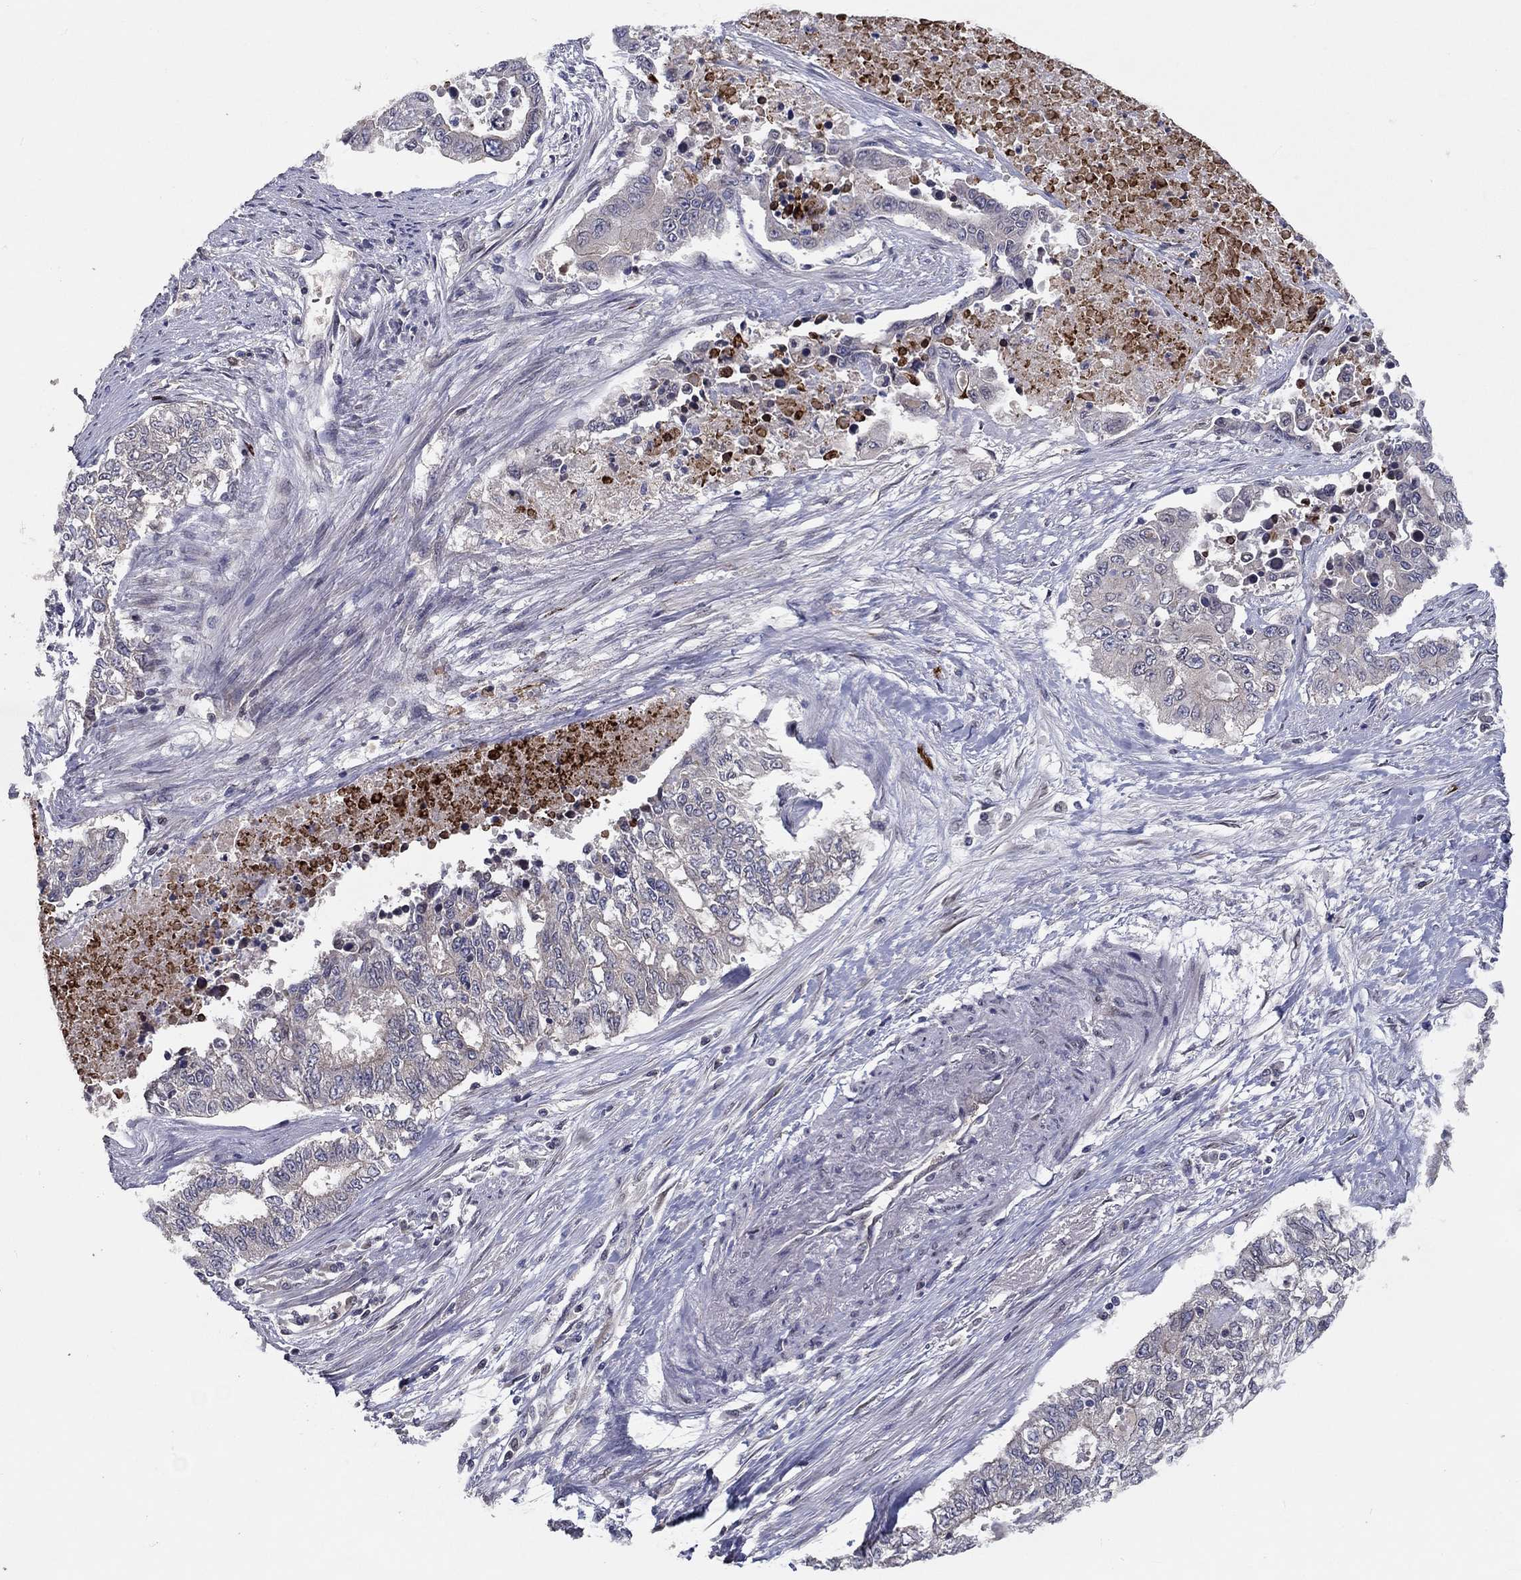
{"staining": {"intensity": "moderate", "quantity": "<25%", "location": "cytoplasmic/membranous"}, "tissue": "endometrial cancer", "cell_type": "Tumor cells", "image_type": "cancer", "snomed": [{"axis": "morphology", "description": "Adenocarcinoma, NOS"}, {"axis": "topography", "description": "Uterus"}], "caption": "Human endometrial cancer stained with a protein marker displays moderate staining in tumor cells.", "gene": "CETN3", "patient": {"sex": "female", "age": 59}}